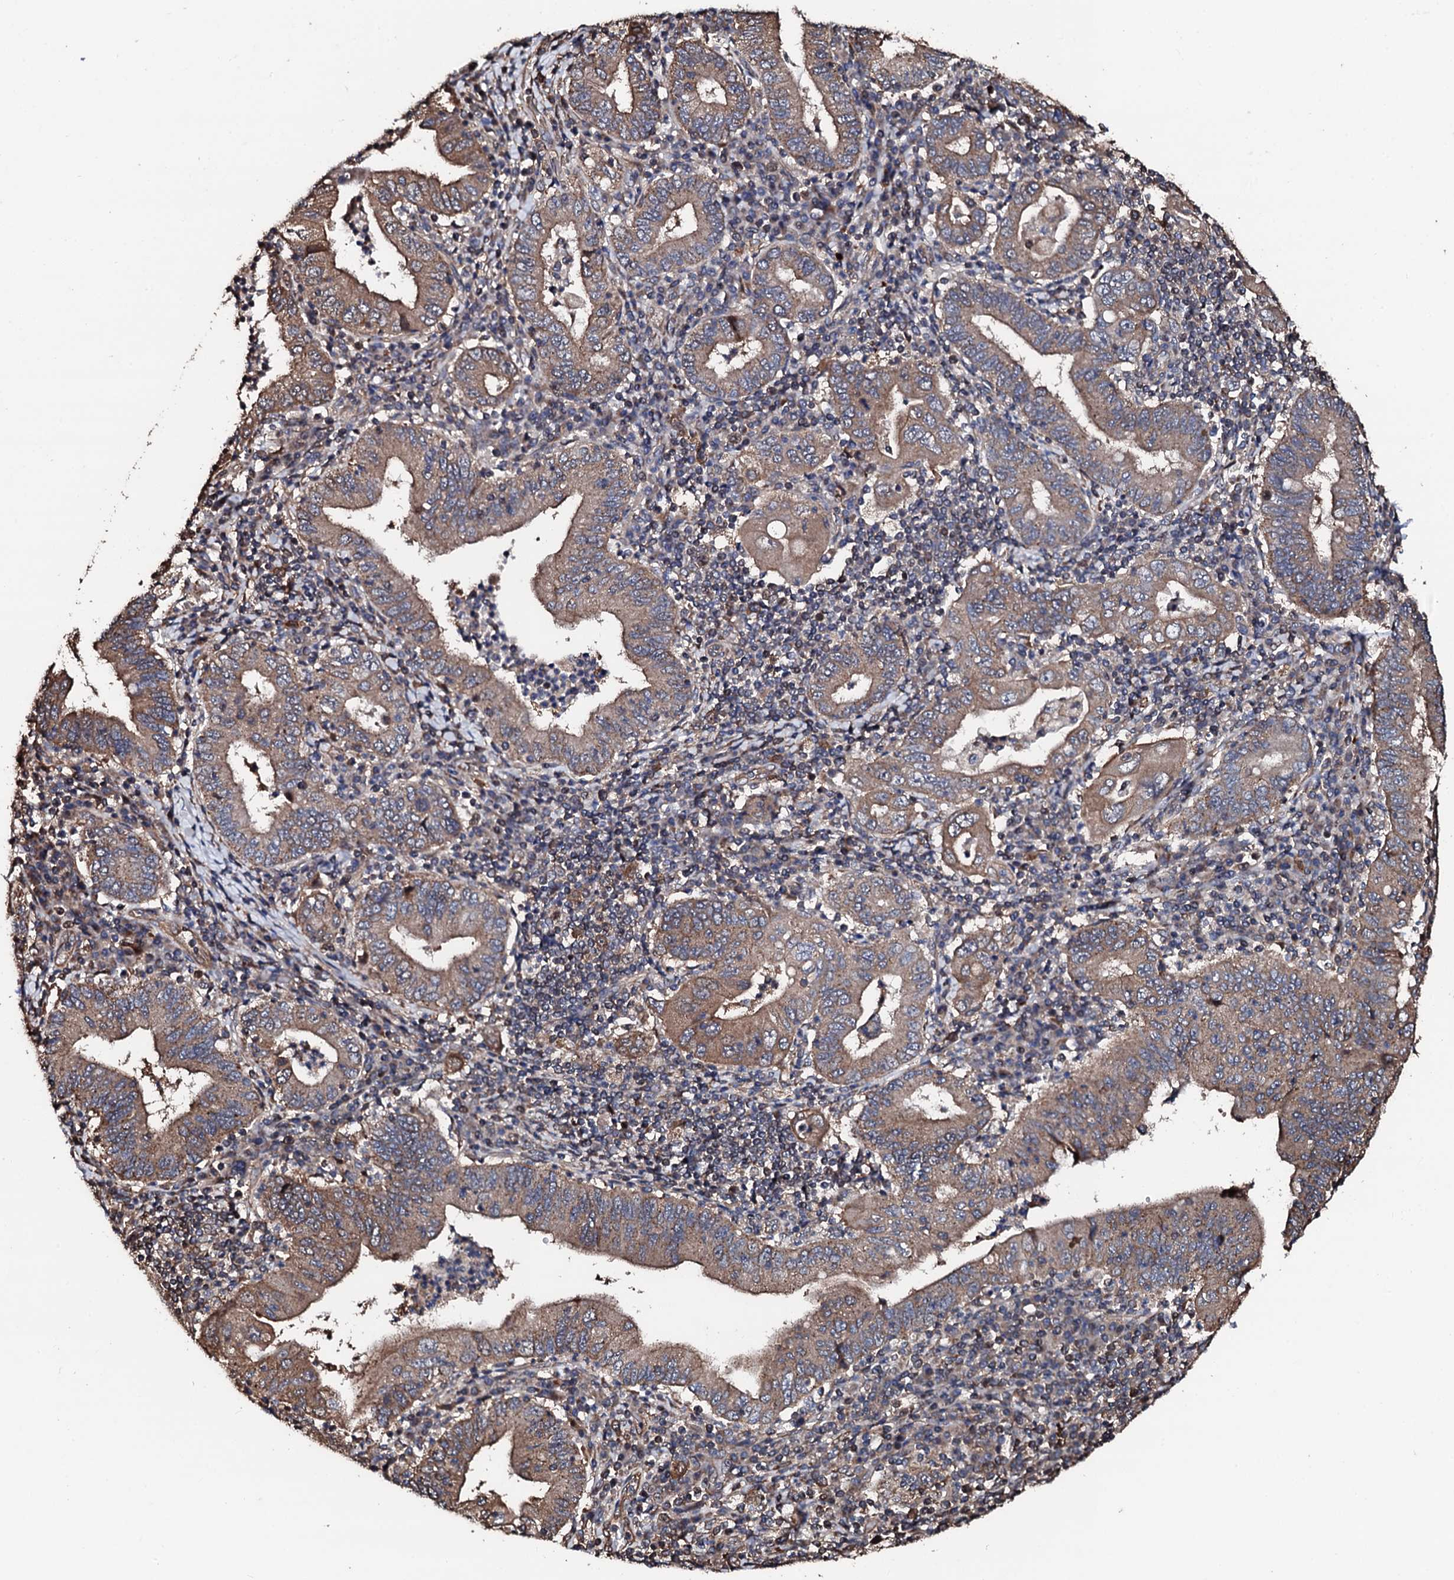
{"staining": {"intensity": "moderate", "quantity": ">75%", "location": "cytoplasmic/membranous"}, "tissue": "stomach cancer", "cell_type": "Tumor cells", "image_type": "cancer", "snomed": [{"axis": "morphology", "description": "Normal tissue, NOS"}, {"axis": "morphology", "description": "Adenocarcinoma, NOS"}, {"axis": "topography", "description": "Esophagus"}, {"axis": "topography", "description": "Stomach, upper"}, {"axis": "topography", "description": "Peripheral nerve tissue"}], "caption": "This is a micrograph of immunohistochemistry staining of stomach cancer (adenocarcinoma), which shows moderate positivity in the cytoplasmic/membranous of tumor cells.", "gene": "CKAP5", "patient": {"sex": "male", "age": 62}}